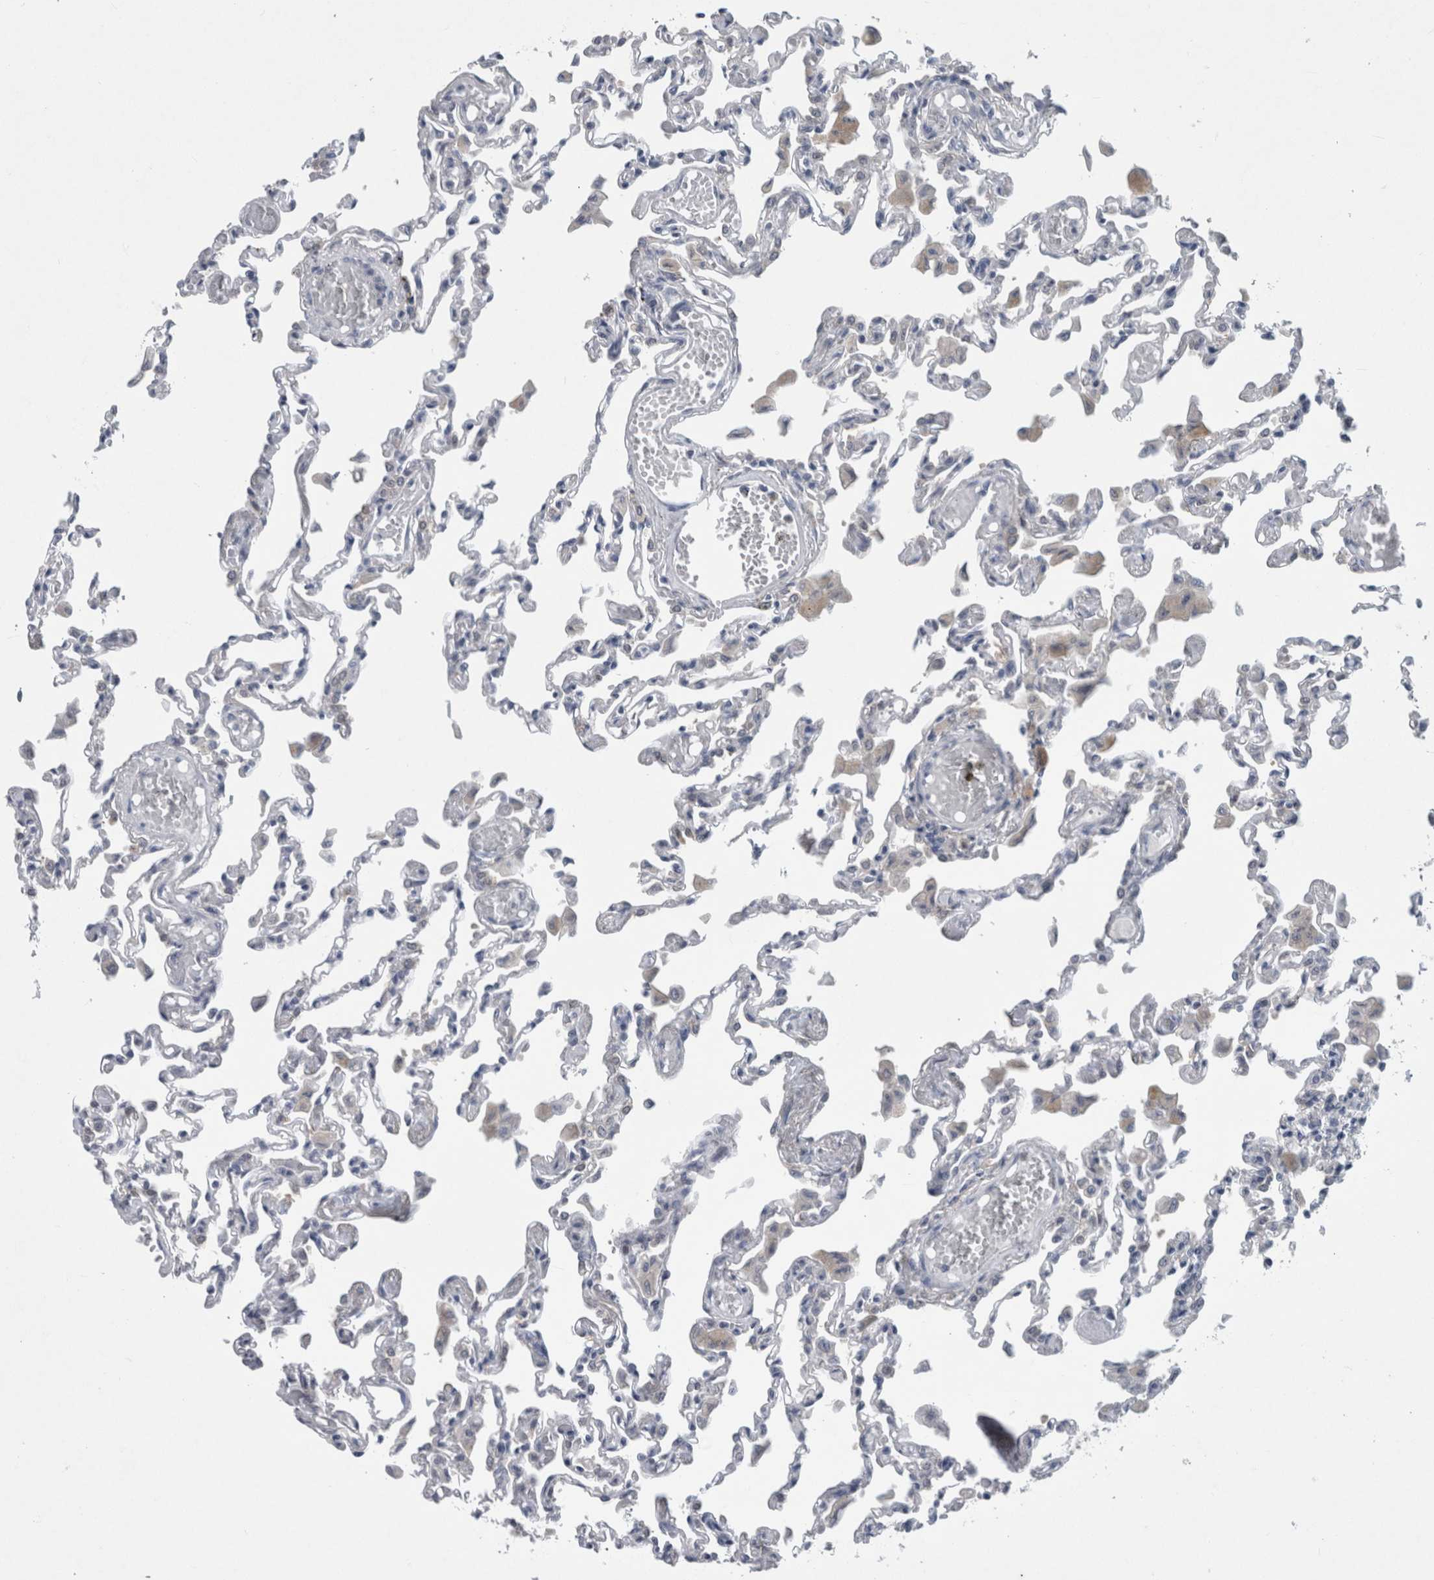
{"staining": {"intensity": "negative", "quantity": "none", "location": "none"}, "tissue": "lung", "cell_type": "Alveolar cells", "image_type": "normal", "snomed": [{"axis": "morphology", "description": "Normal tissue, NOS"}, {"axis": "topography", "description": "Bronchus"}, {"axis": "topography", "description": "Lung"}], "caption": "IHC of unremarkable lung exhibits no staining in alveolar cells.", "gene": "FAM83H", "patient": {"sex": "female", "age": 49}}